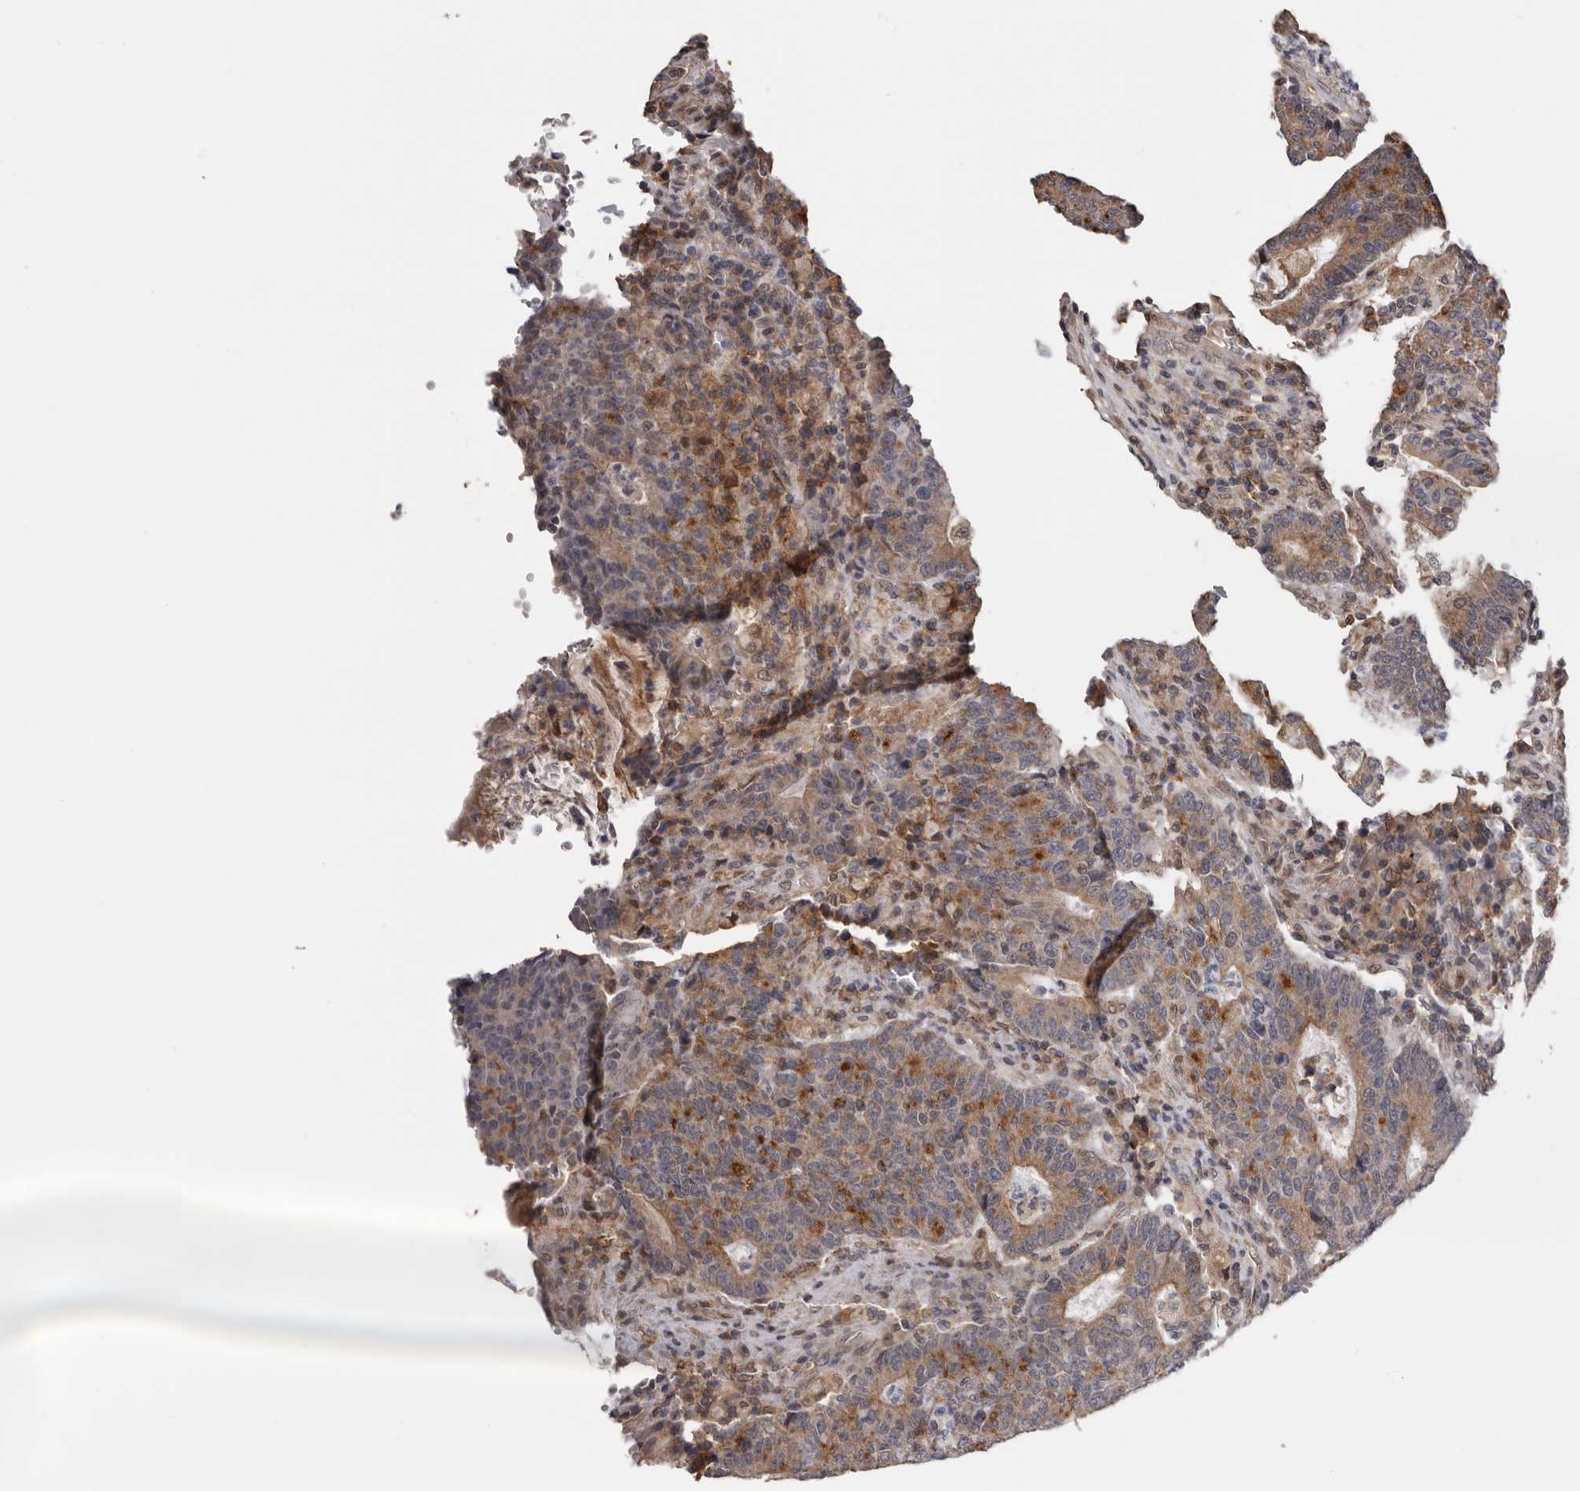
{"staining": {"intensity": "moderate", "quantity": "25%-75%", "location": "cytoplasmic/membranous"}, "tissue": "colorectal cancer", "cell_type": "Tumor cells", "image_type": "cancer", "snomed": [{"axis": "morphology", "description": "Adenocarcinoma, NOS"}, {"axis": "topography", "description": "Colon"}], "caption": "Human colorectal adenocarcinoma stained for a protein (brown) demonstrates moderate cytoplasmic/membranous positive expression in about 25%-75% of tumor cells.", "gene": "MOGAT2", "patient": {"sex": "female", "age": 75}}